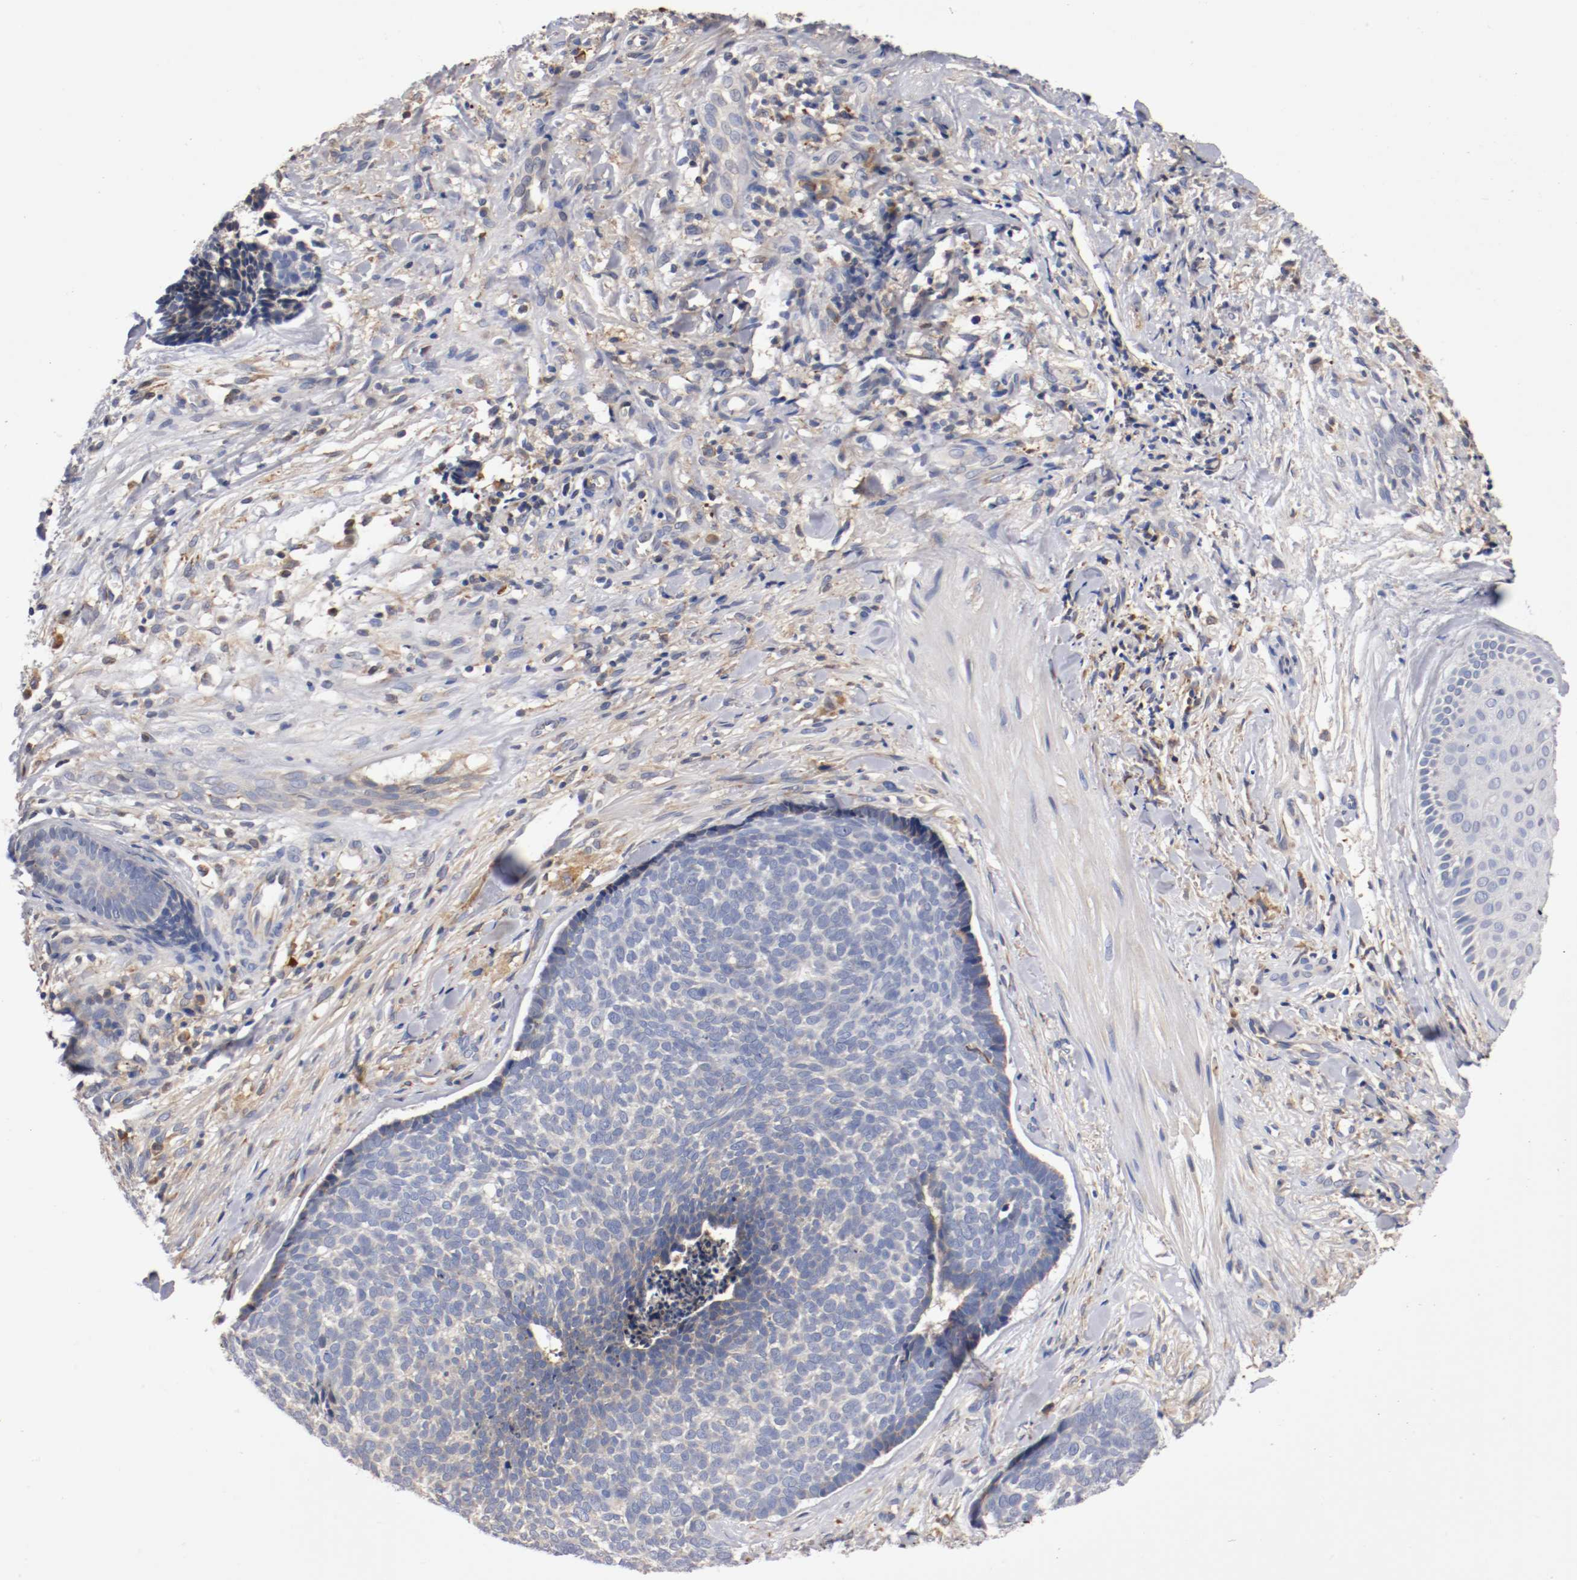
{"staining": {"intensity": "weak", "quantity": "<25%", "location": "cytoplasmic/membranous"}, "tissue": "skin cancer", "cell_type": "Tumor cells", "image_type": "cancer", "snomed": [{"axis": "morphology", "description": "Basal cell carcinoma"}, {"axis": "topography", "description": "Skin"}], "caption": "Tumor cells are negative for protein expression in human skin cancer.", "gene": "TNFSF13", "patient": {"sex": "male", "age": 84}}